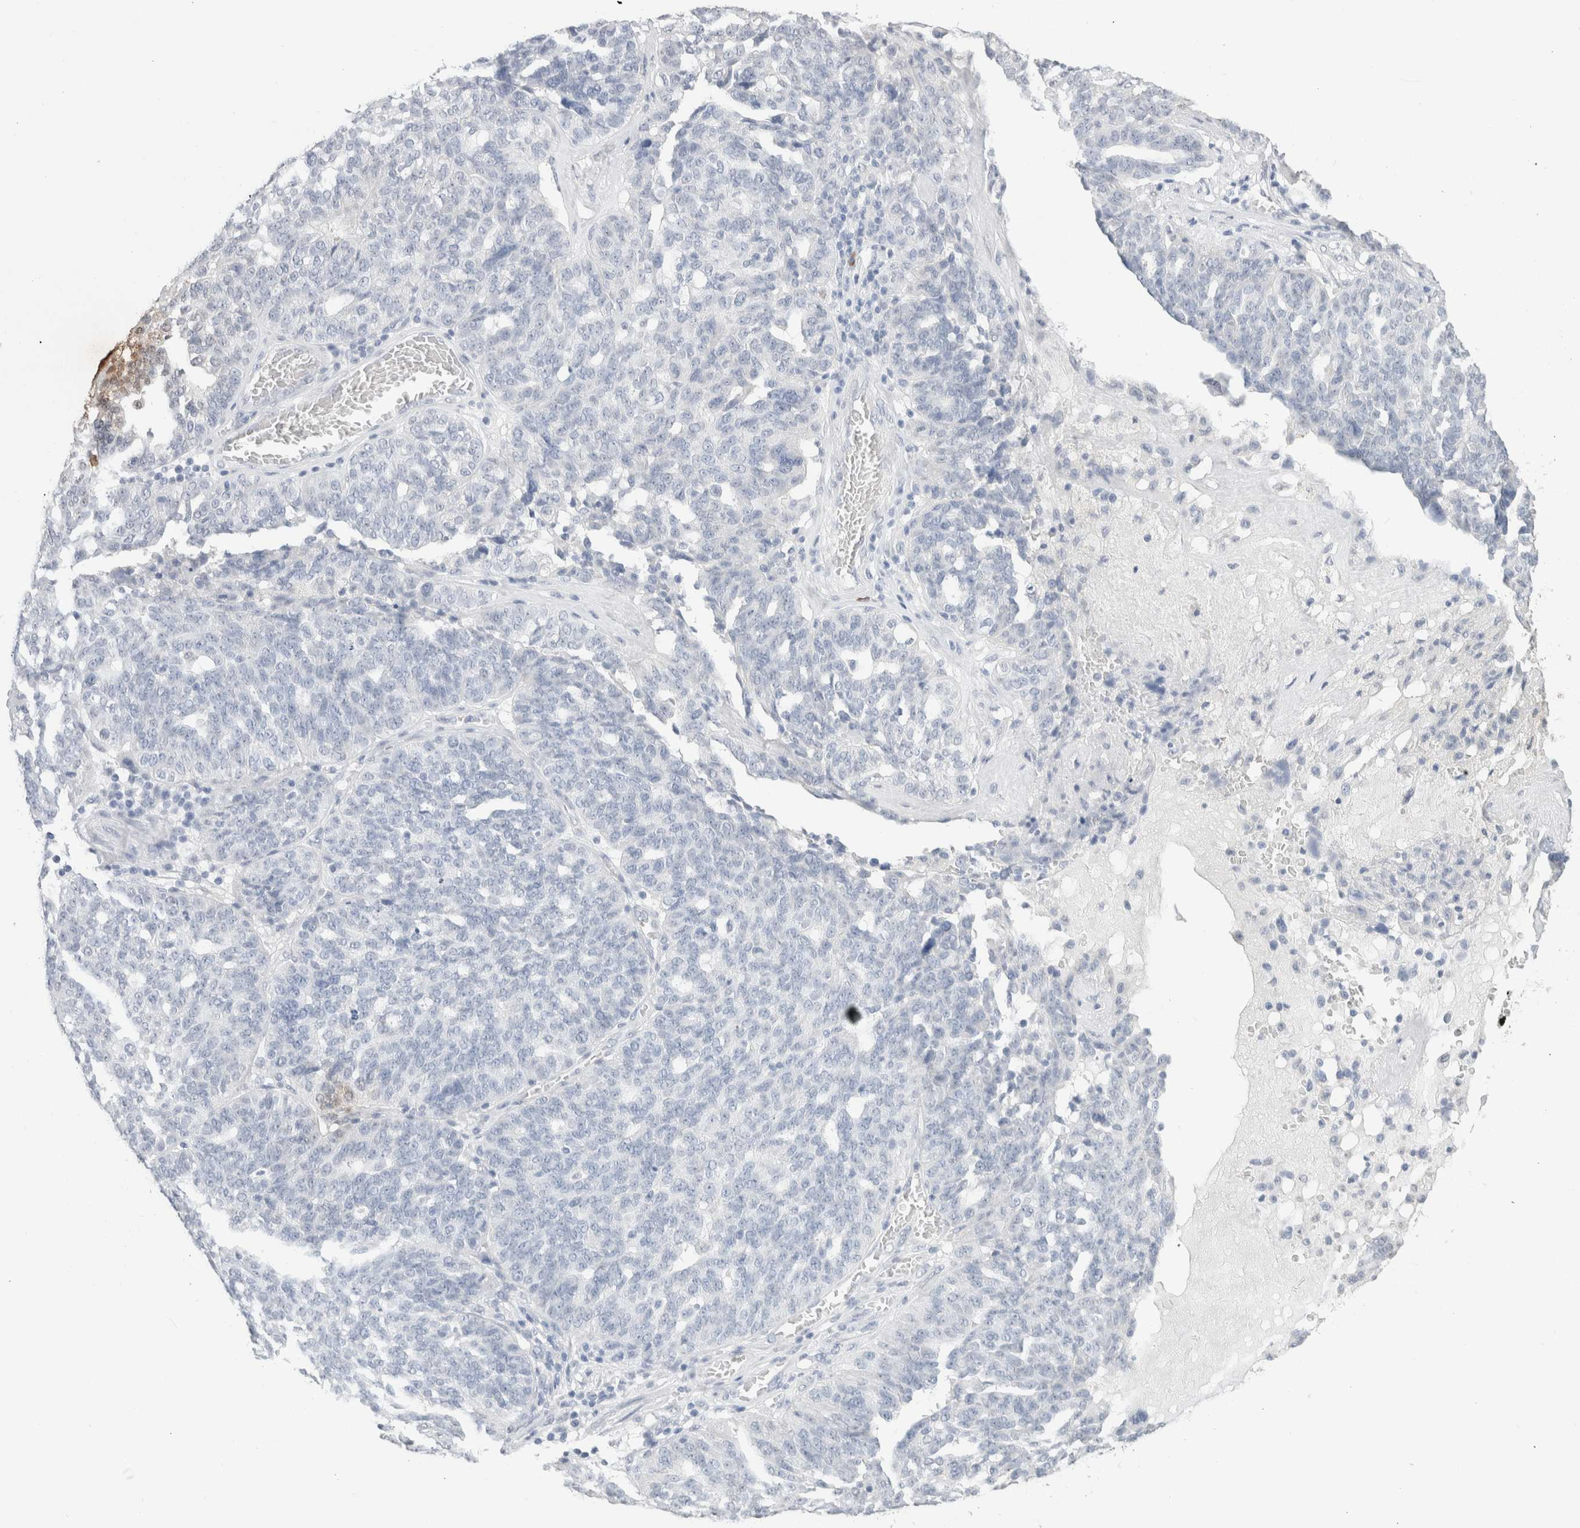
{"staining": {"intensity": "negative", "quantity": "none", "location": "none"}, "tissue": "ovarian cancer", "cell_type": "Tumor cells", "image_type": "cancer", "snomed": [{"axis": "morphology", "description": "Cystadenocarcinoma, serous, NOS"}, {"axis": "topography", "description": "Ovary"}], "caption": "Human serous cystadenocarcinoma (ovarian) stained for a protein using IHC displays no positivity in tumor cells.", "gene": "CD80", "patient": {"sex": "female", "age": 59}}